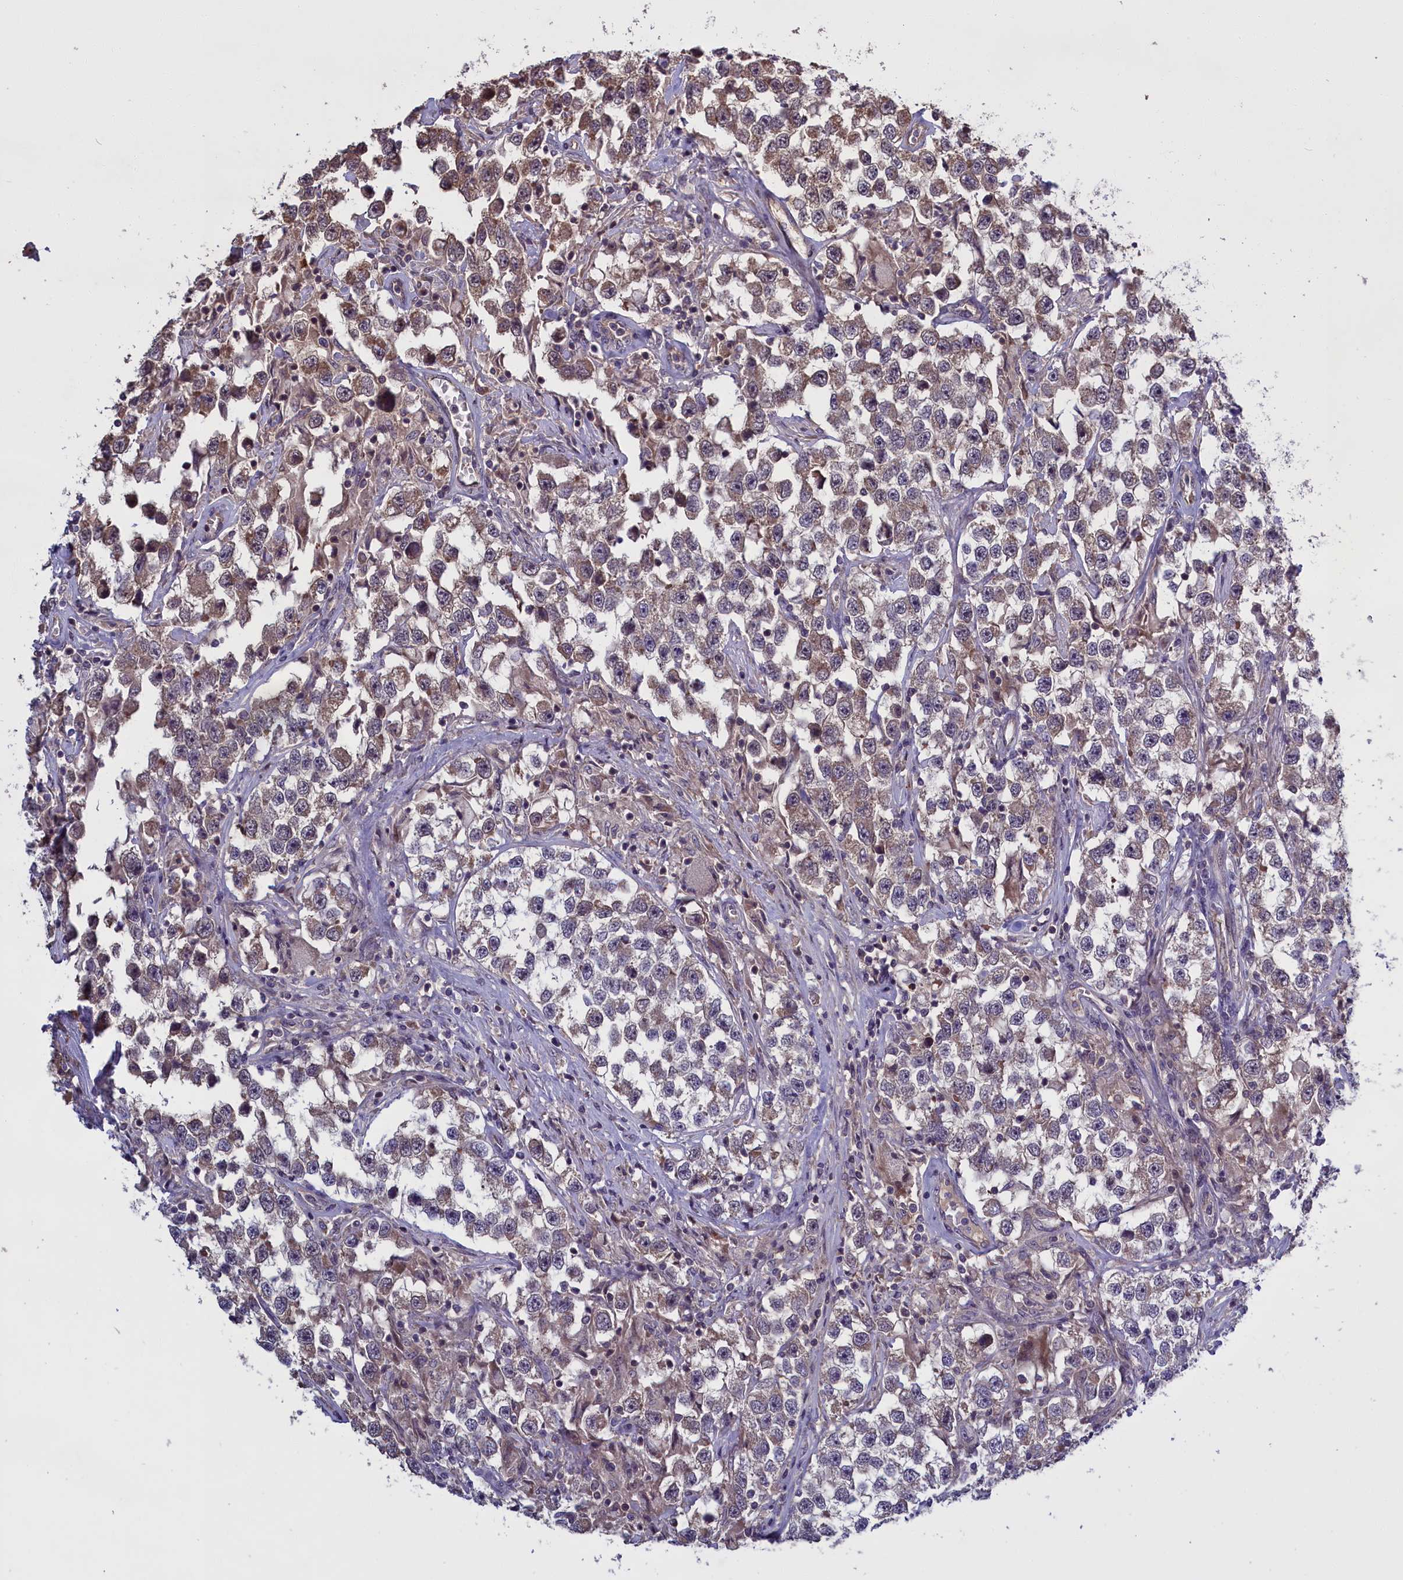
{"staining": {"intensity": "weak", "quantity": "25%-75%", "location": "cytoplasmic/membranous"}, "tissue": "testis cancer", "cell_type": "Tumor cells", "image_type": "cancer", "snomed": [{"axis": "morphology", "description": "Seminoma, NOS"}, {"axis": "topography", "description": "Testis"}], "caption": "IHC (DAB) staining of seminoma (testis) reveals weak cytoplasmic/membranous protein staining in about 25%-75% of tumor cells.", "gene": "DENND1B", "patient": {"sex": "male", "age": 46}}